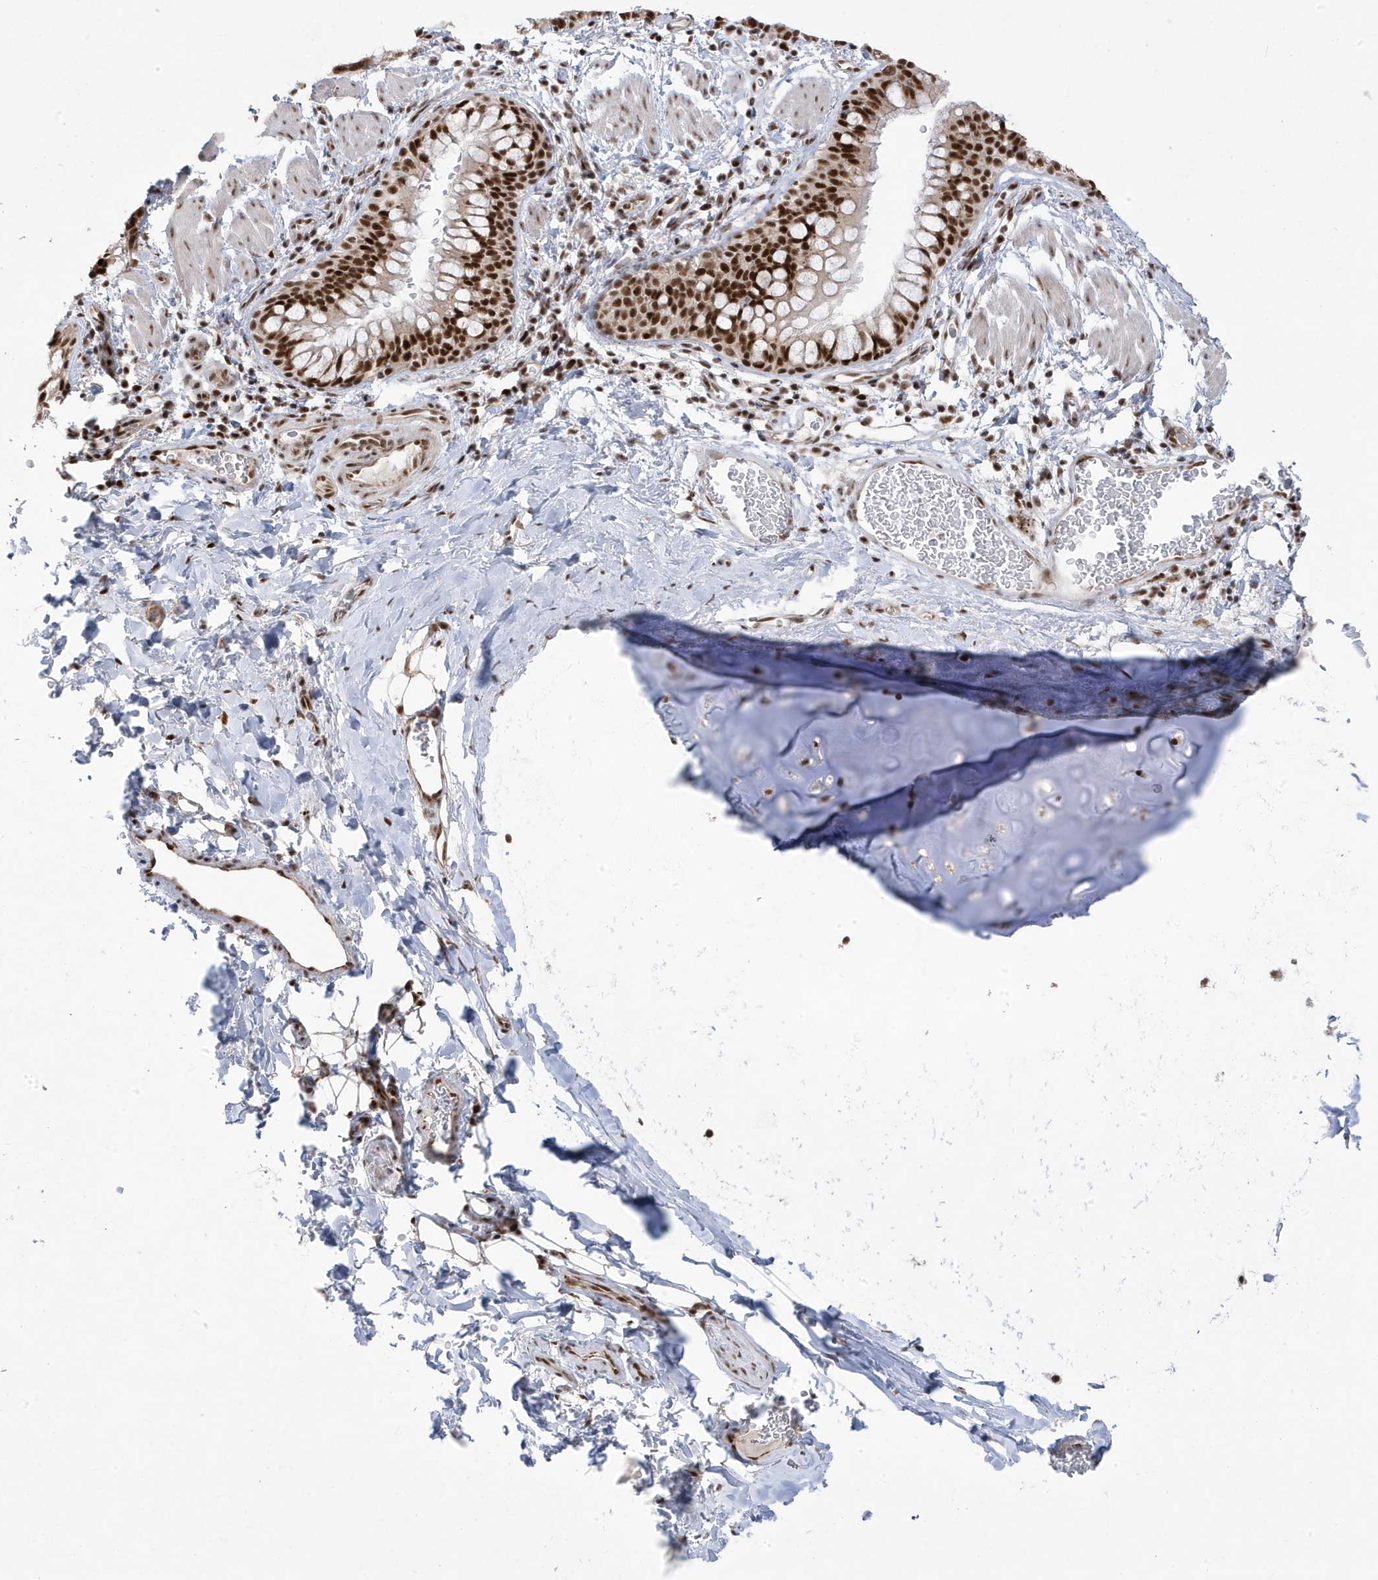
{"staining": {"intensity": "strong", "quantity": ">75%", "location": "nuclear"}, "tissue": "bronchus", "cell_type": "Respiratory epithelial cells", "image_type": "normal", "snomed": [{"axis": "morphology", "description": "Normal tissue, NOS"}, {"axis": "topography", "description": "Cartilage tissue"}, {"axis": "topography", "description": "Bronchus"}], "caption": "The histopathology image demonstrates staining of unremarkable bronchus, revealing strong nuclear protein expression (brown color) within respiratory epithelial cells.", "gene": "MTREX", "patient": {"sex": "female", "age": 36}}